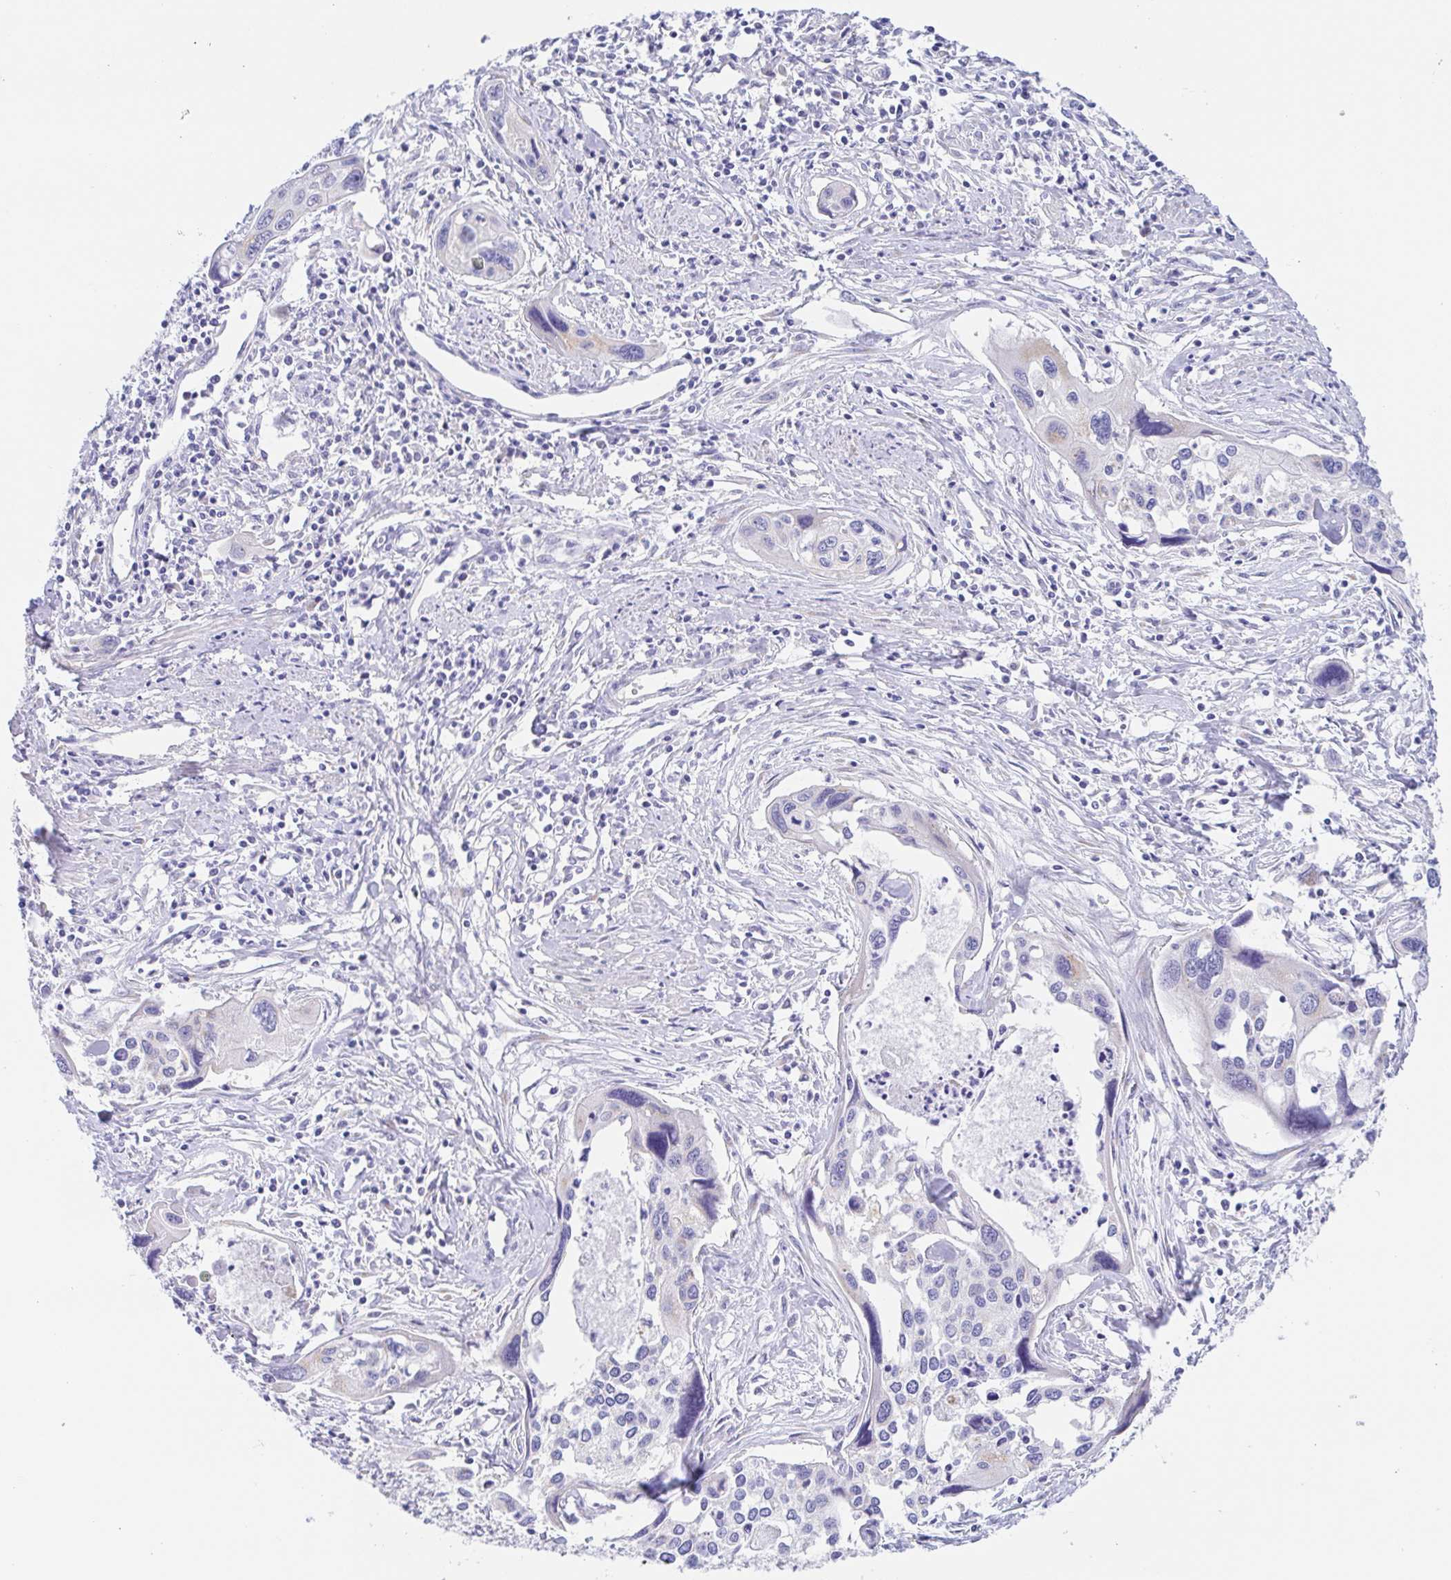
{"staining": {"intensity": "negative", "quantity": "none", "location": "none"}, "tissue": "cervical cancer", "cell_type": "Tumor cells", "image_type": "cancer", "snomed": [{"axis": "morphology", "description": "Squamous cell carcinoma, NOS"}, {"axis": "topography", "description": "Cervix"}], "caption": "DAB (3,3'-diaminobenzidine) immunohistochemical staining of human cervical cancer (squamous cell carcinoma) exhibits no significant expression in tumor cells. (Immunohistochemistry (ihc), brightfield microscopy, high magnification).", "gene": "SCG3", "patient": {"sex": "female", "age": 31}}